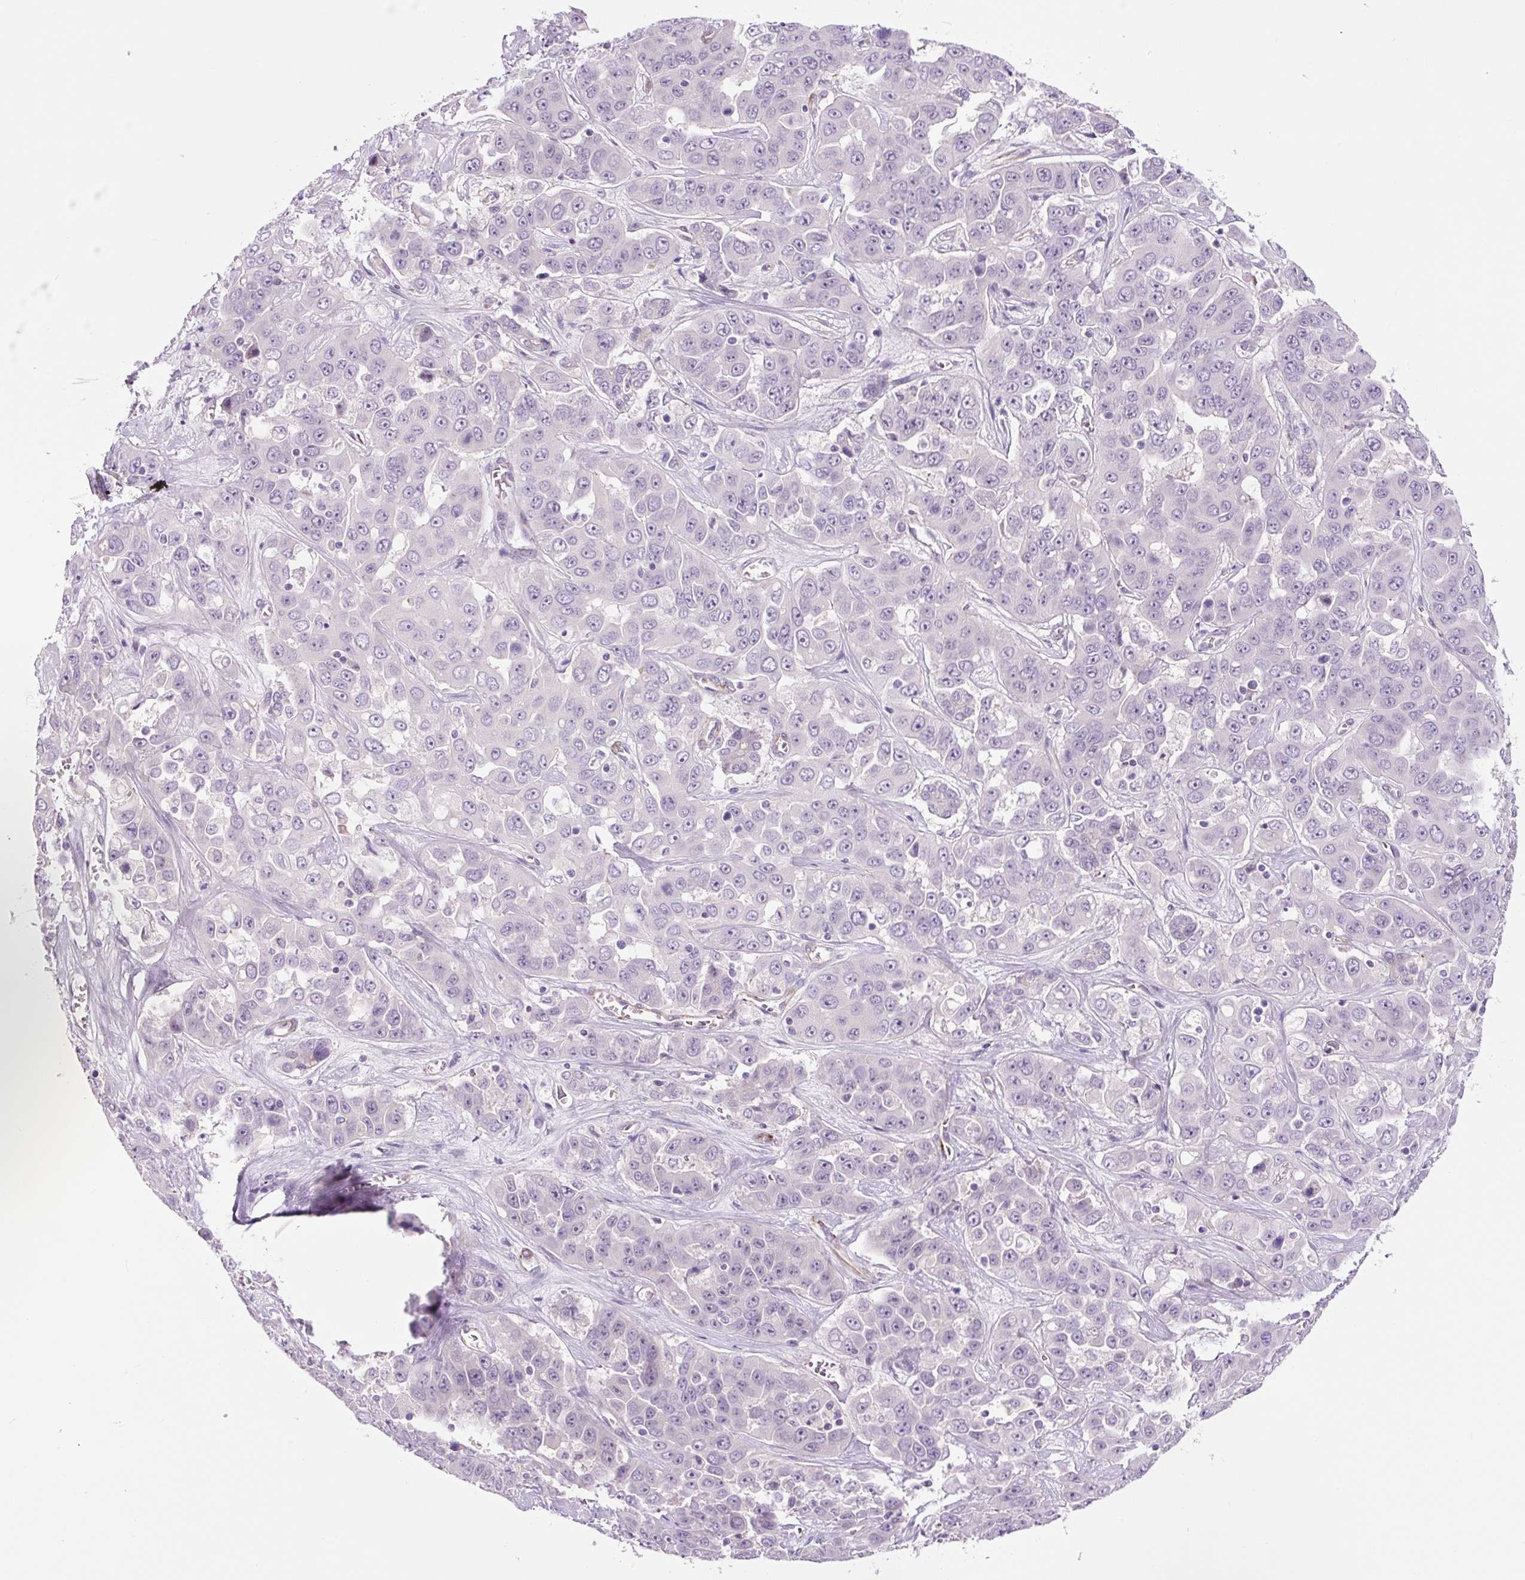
{"staining": {"intensity": "negative", "quantity": "none", "location": "none"}, "tissue": "liver cancer", "cell_type": "Tumor cells", "image_type": "cancer", "snomed": [{"axis": "morphology", "description": "Cholangiocarcinoma"}, {"axis": "topography", "description": "Liver"}], "caption": "A histopathology image of human liver cholangiocarcinoma is negative for staining in tumor cells.", "gene": "CCL25", "patient": {"sex": "female", "age": 52}}